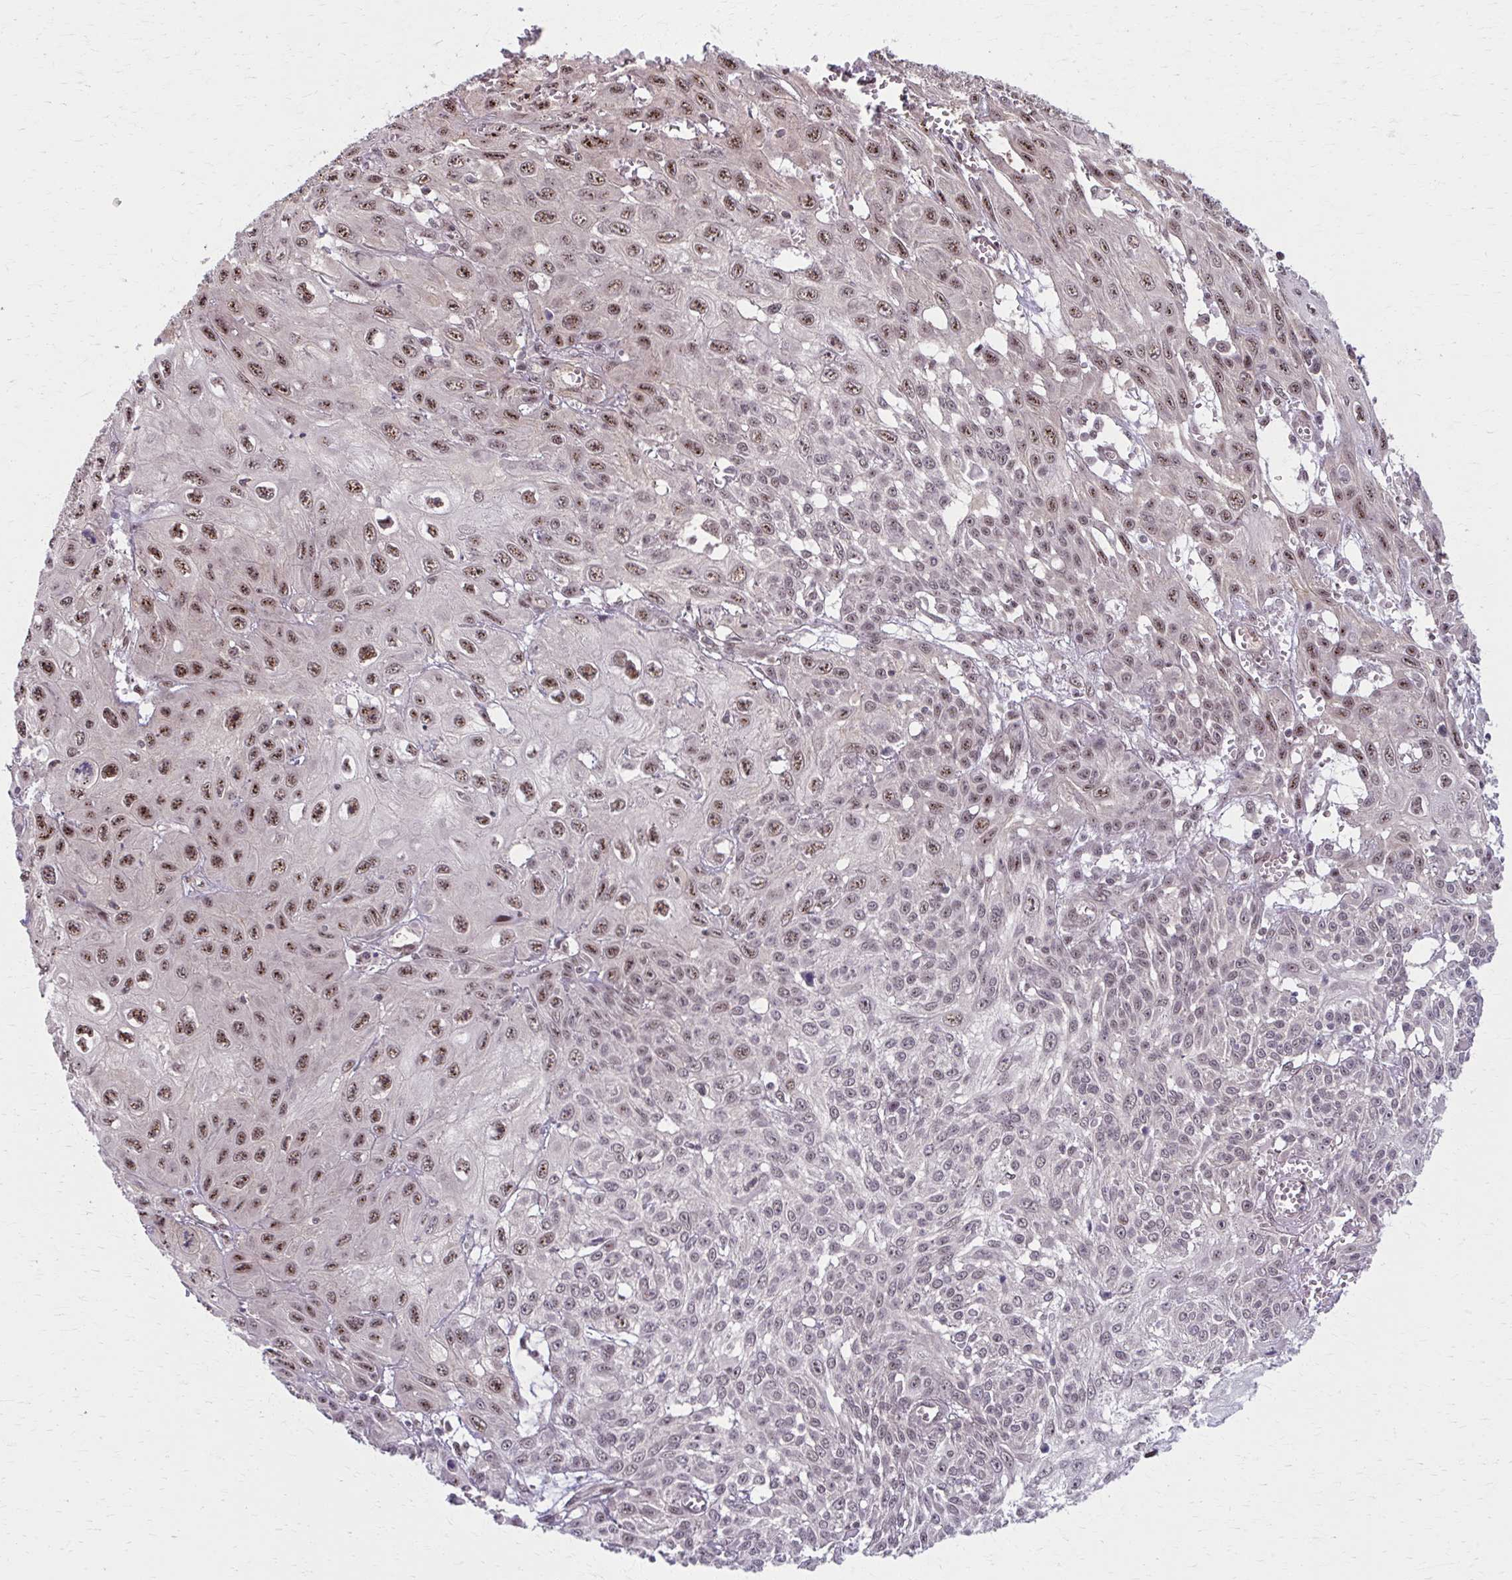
{"staining": {"intensity": "moderate", "quantity": "25%-75%", "location": "nuclear"}, "tissue": "skin cancer", "cell_type": "Tumor cells", "image_type": "cancer", "snomed": [{"axis": "morphology", "description": "Squamous cell carcinoma, NOS"}, {"axis": "topography", "description": "Skin"}, {"axis": "topography", "description": "Vulva"}], "caption": "Brown immunohistochemical staining in skin cancer shows moderate nuclear positivity in about 25%-75% of tumor cells.", "gene": "SETBP1", "patient": {"sex": "female", "age": 71}}